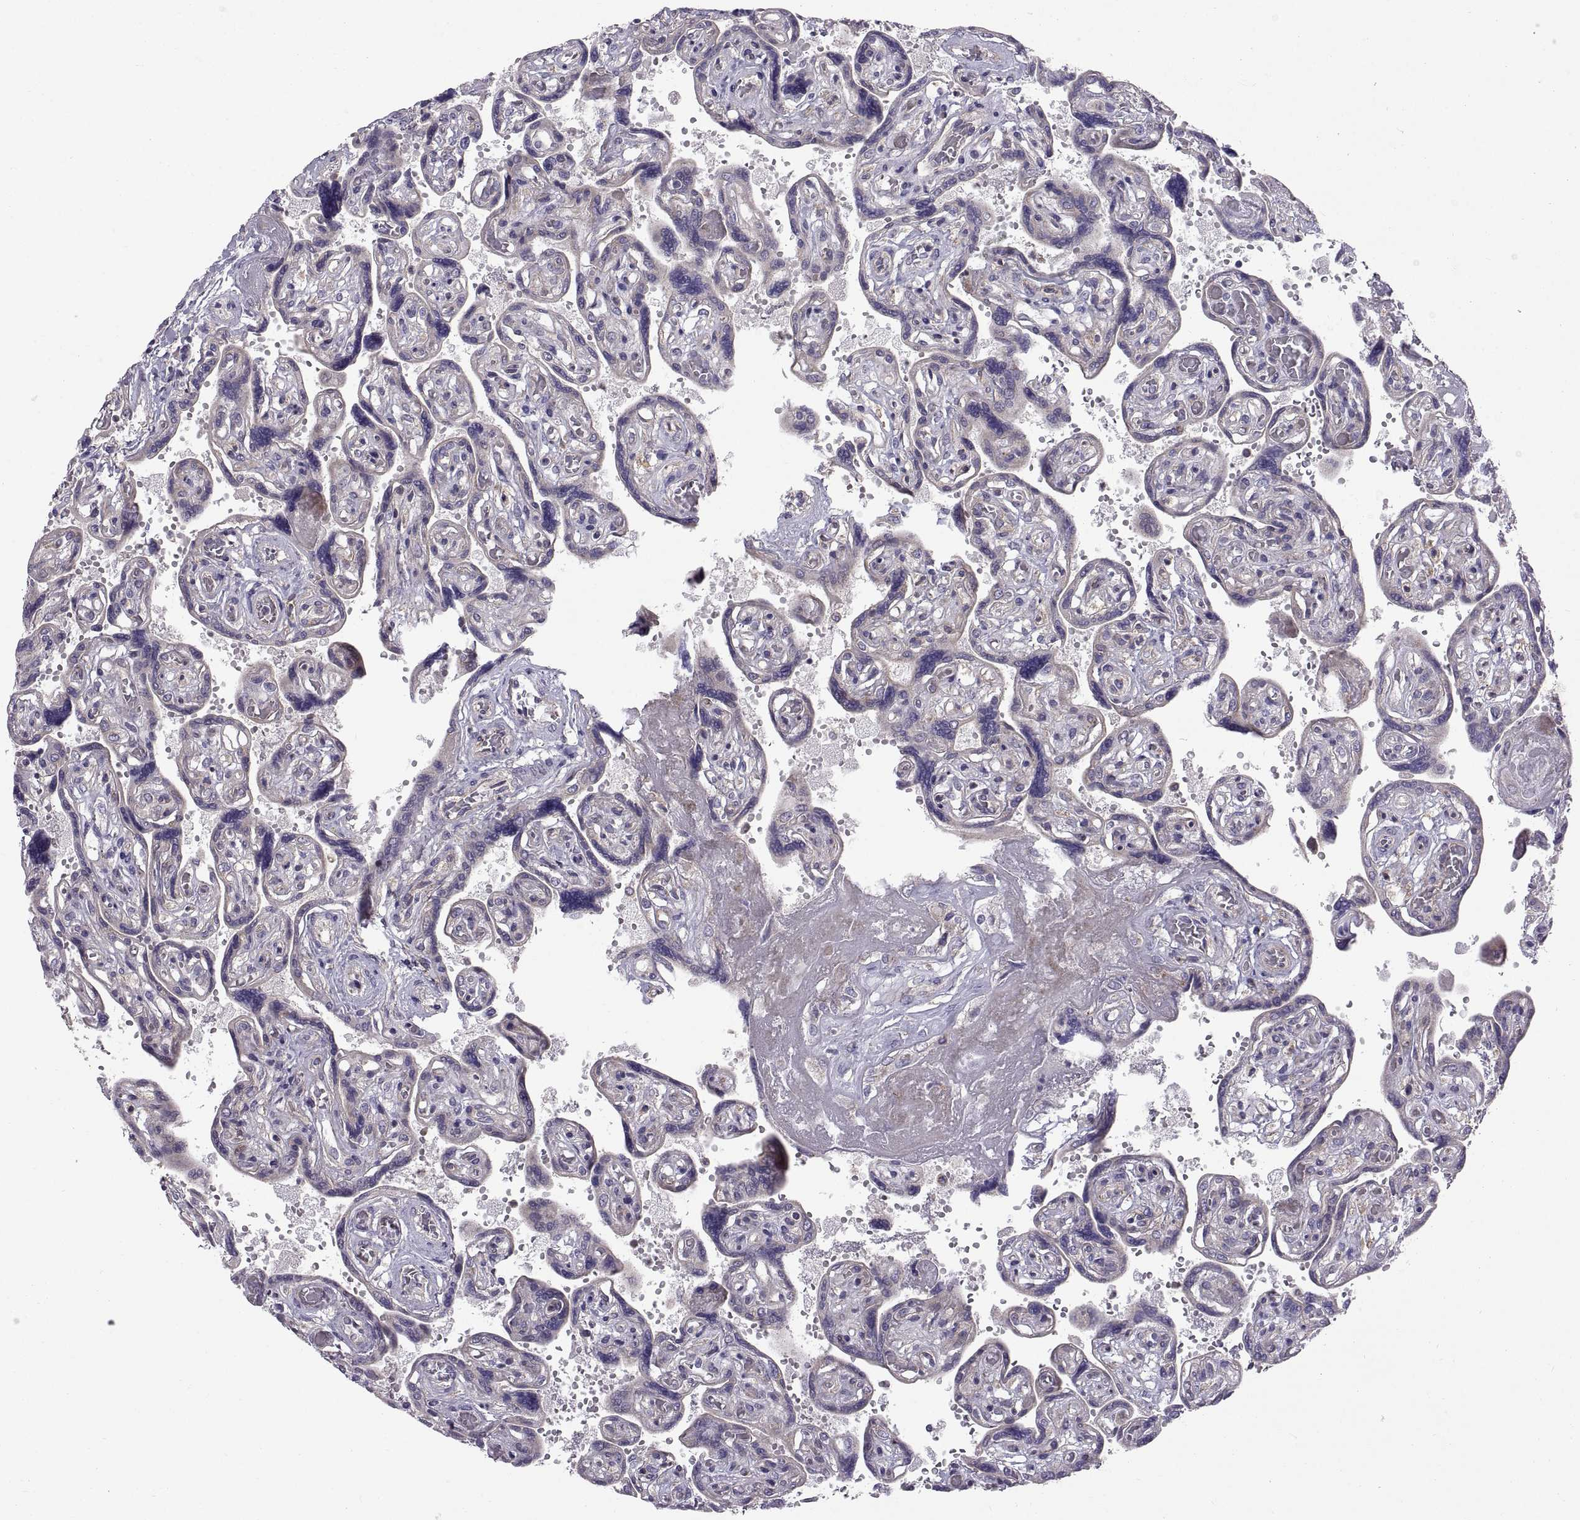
{"staining": {"intensity": "moderate", "quantity": "<25%", "location": "cytoplasmic/membranous"}, "tissue": "placenta", "cell_type": "Decidual cells", "image_type": "normal", "snomed": [{"axis": "morphology", "description": "Normal tissue, NOS"}, {"axis": "topography", "description": "Placenta"}], "caption": "Unremarkable placenta reveals moderate cytoplasmic/membranous expression in about <25% of decidual cells, visualized by immunohistochemistry.", "gene": "ARSL", "patient": {"sex": "female", "age": 32}}